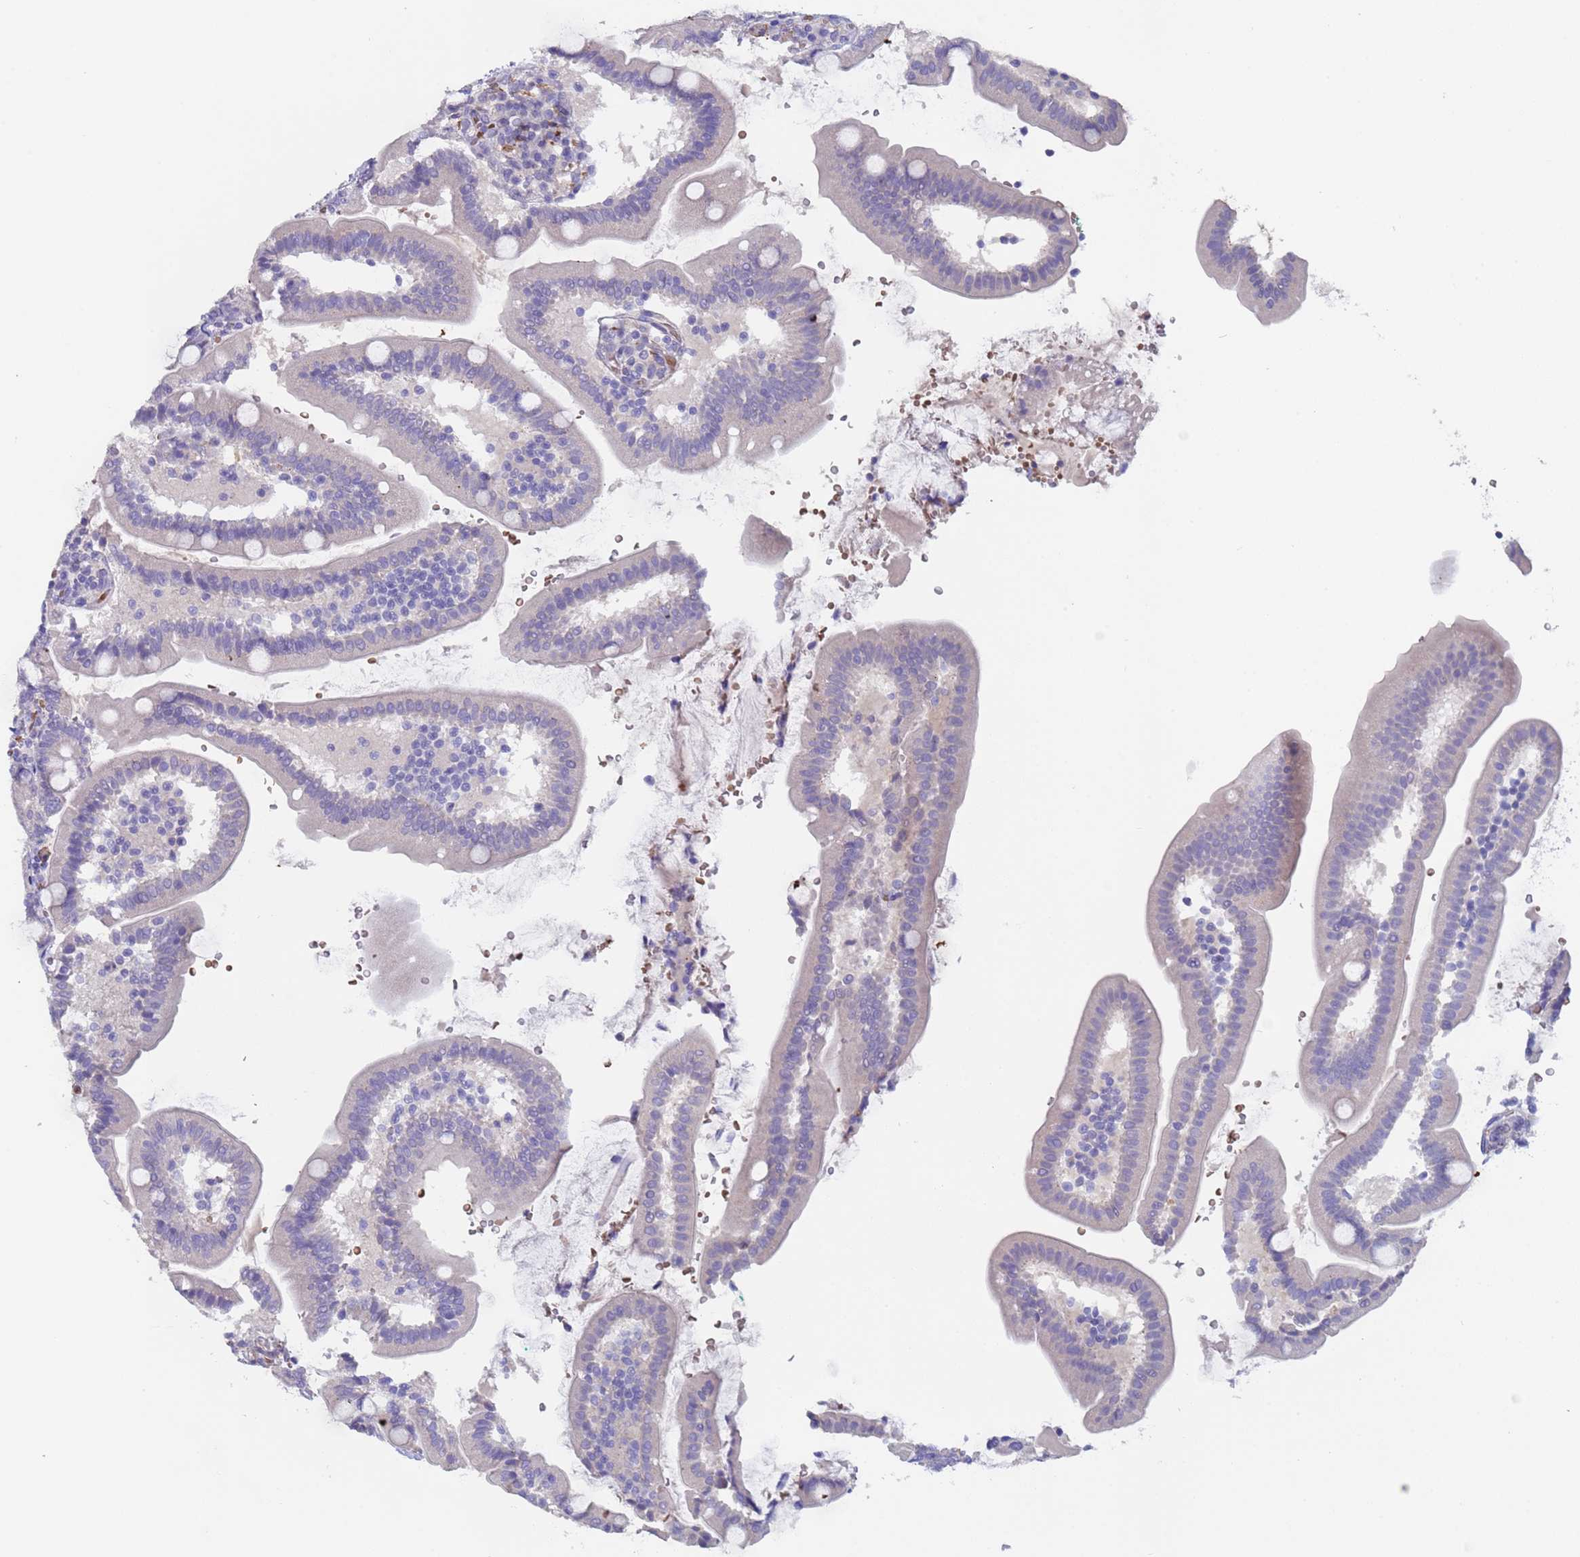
{"staining": {"intensity": "negative", "quantity": "none", "location": "none"}, "tissue": "duodenum", "cell_type": "Glandular cells", "image_type": "normal", "snomed": [{"axis": "morphology", "description": "Normal tissue, NOS"}, {"axis": "topography", "description": "Duodenum"}], "caption": "A high-resolution micrograph shows immunohistochemistry staining of normal duodenum, which exhibits no significant positivity in glandular cells.", "gene": "KBTBD3", "patient": {"sex": "female", "age": 67}}